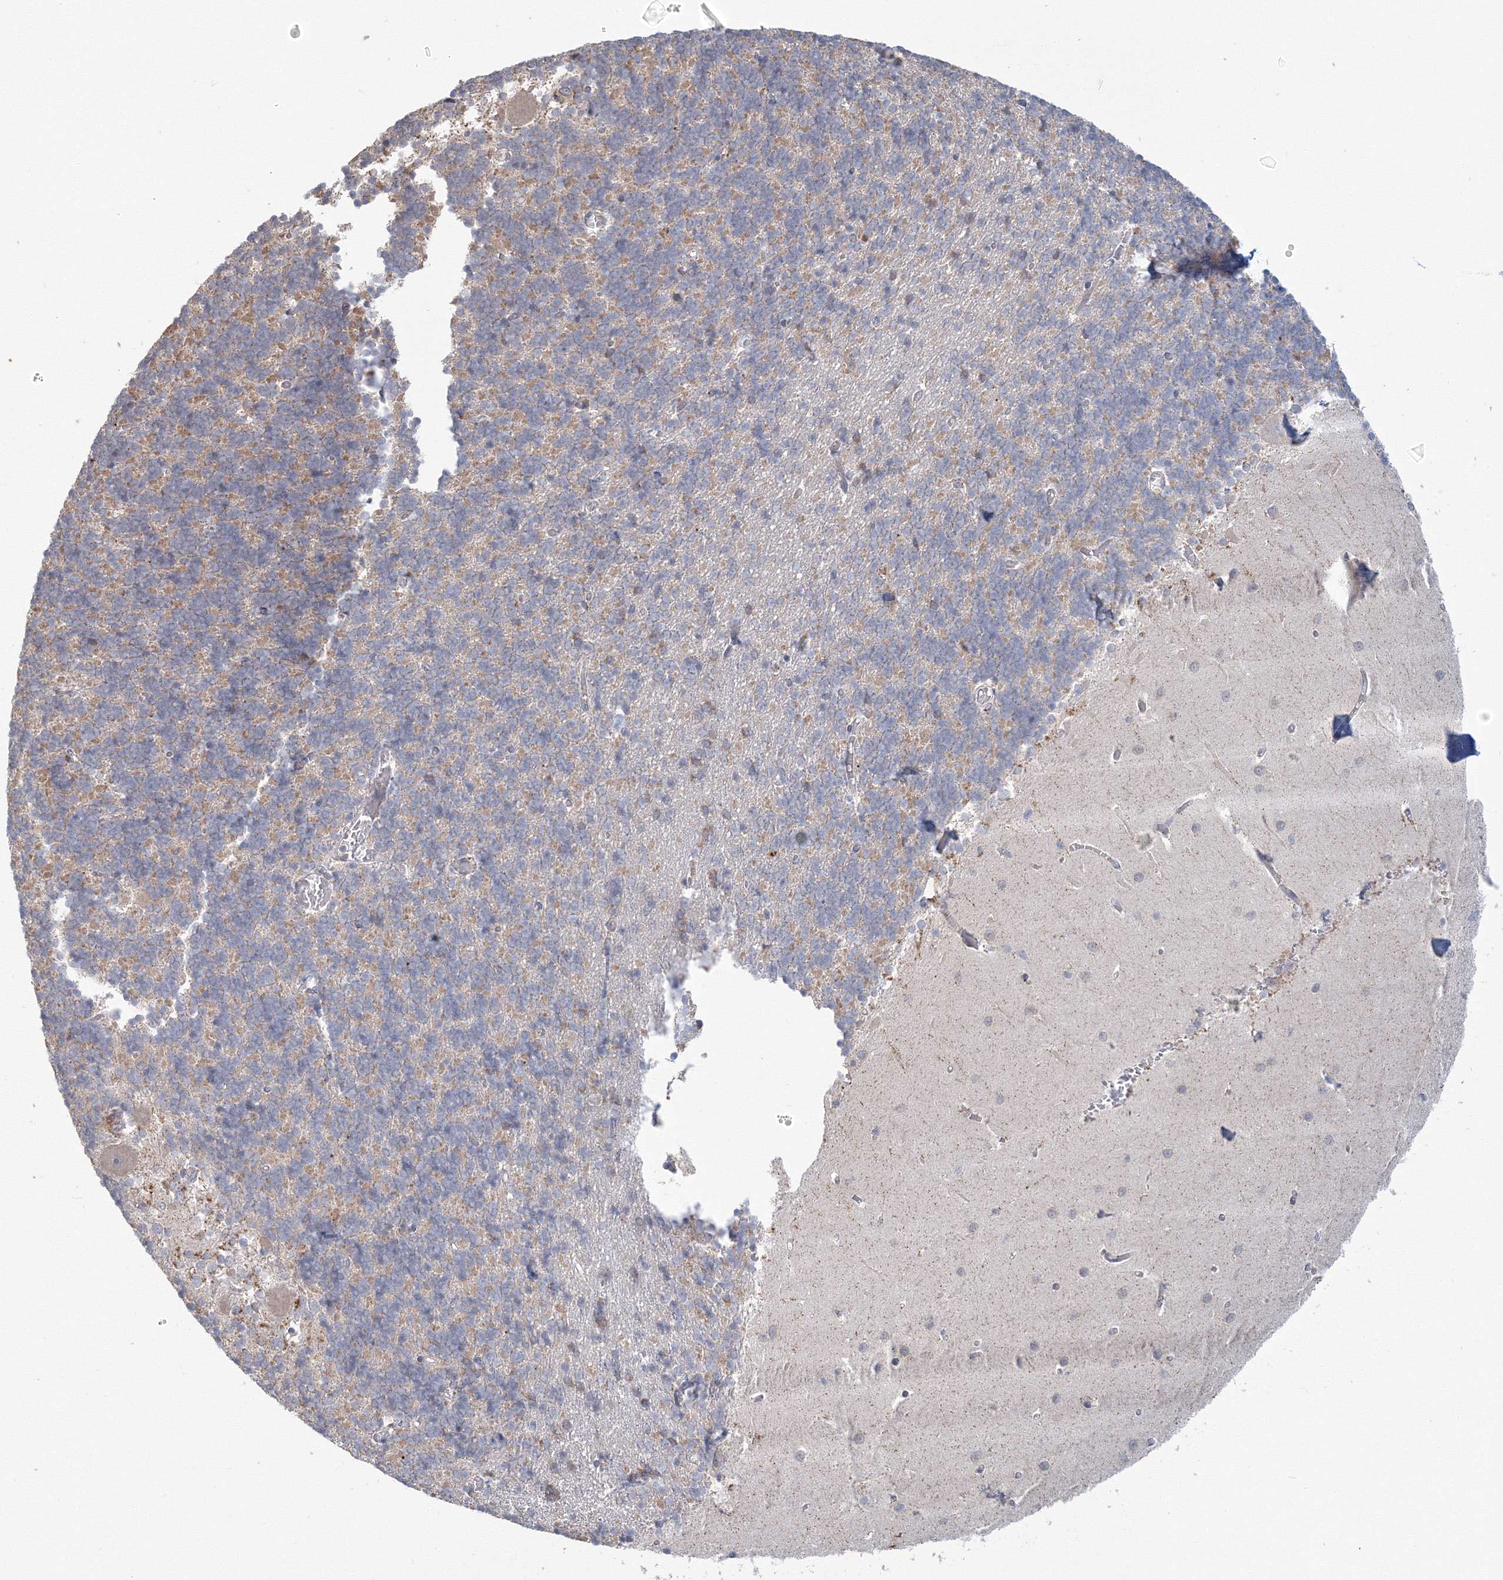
{"staining": {"intensity": "weak", "quantity": "25%-75%", "location": "cytoplasmic/membranous"}, "tissue": "cerebellum", "cell_type": "Cells in granular layer", "image_type": "normal", "snomed": [{"axis": "morphology", "description": "Normal tissue, NOS"}, {"axis": "topography", "description": "Cerebellum"}], "caption": "Immunohistochemistry histopathology image of unremarkable cerebellum stained for a protein (brown), which reveals low levels of weak cytoplasmic/membranous staining in about 25%-75% of cells in granular layer.", "gene": "DHRS12", "patient": {"sex": "male", "age": 37}}